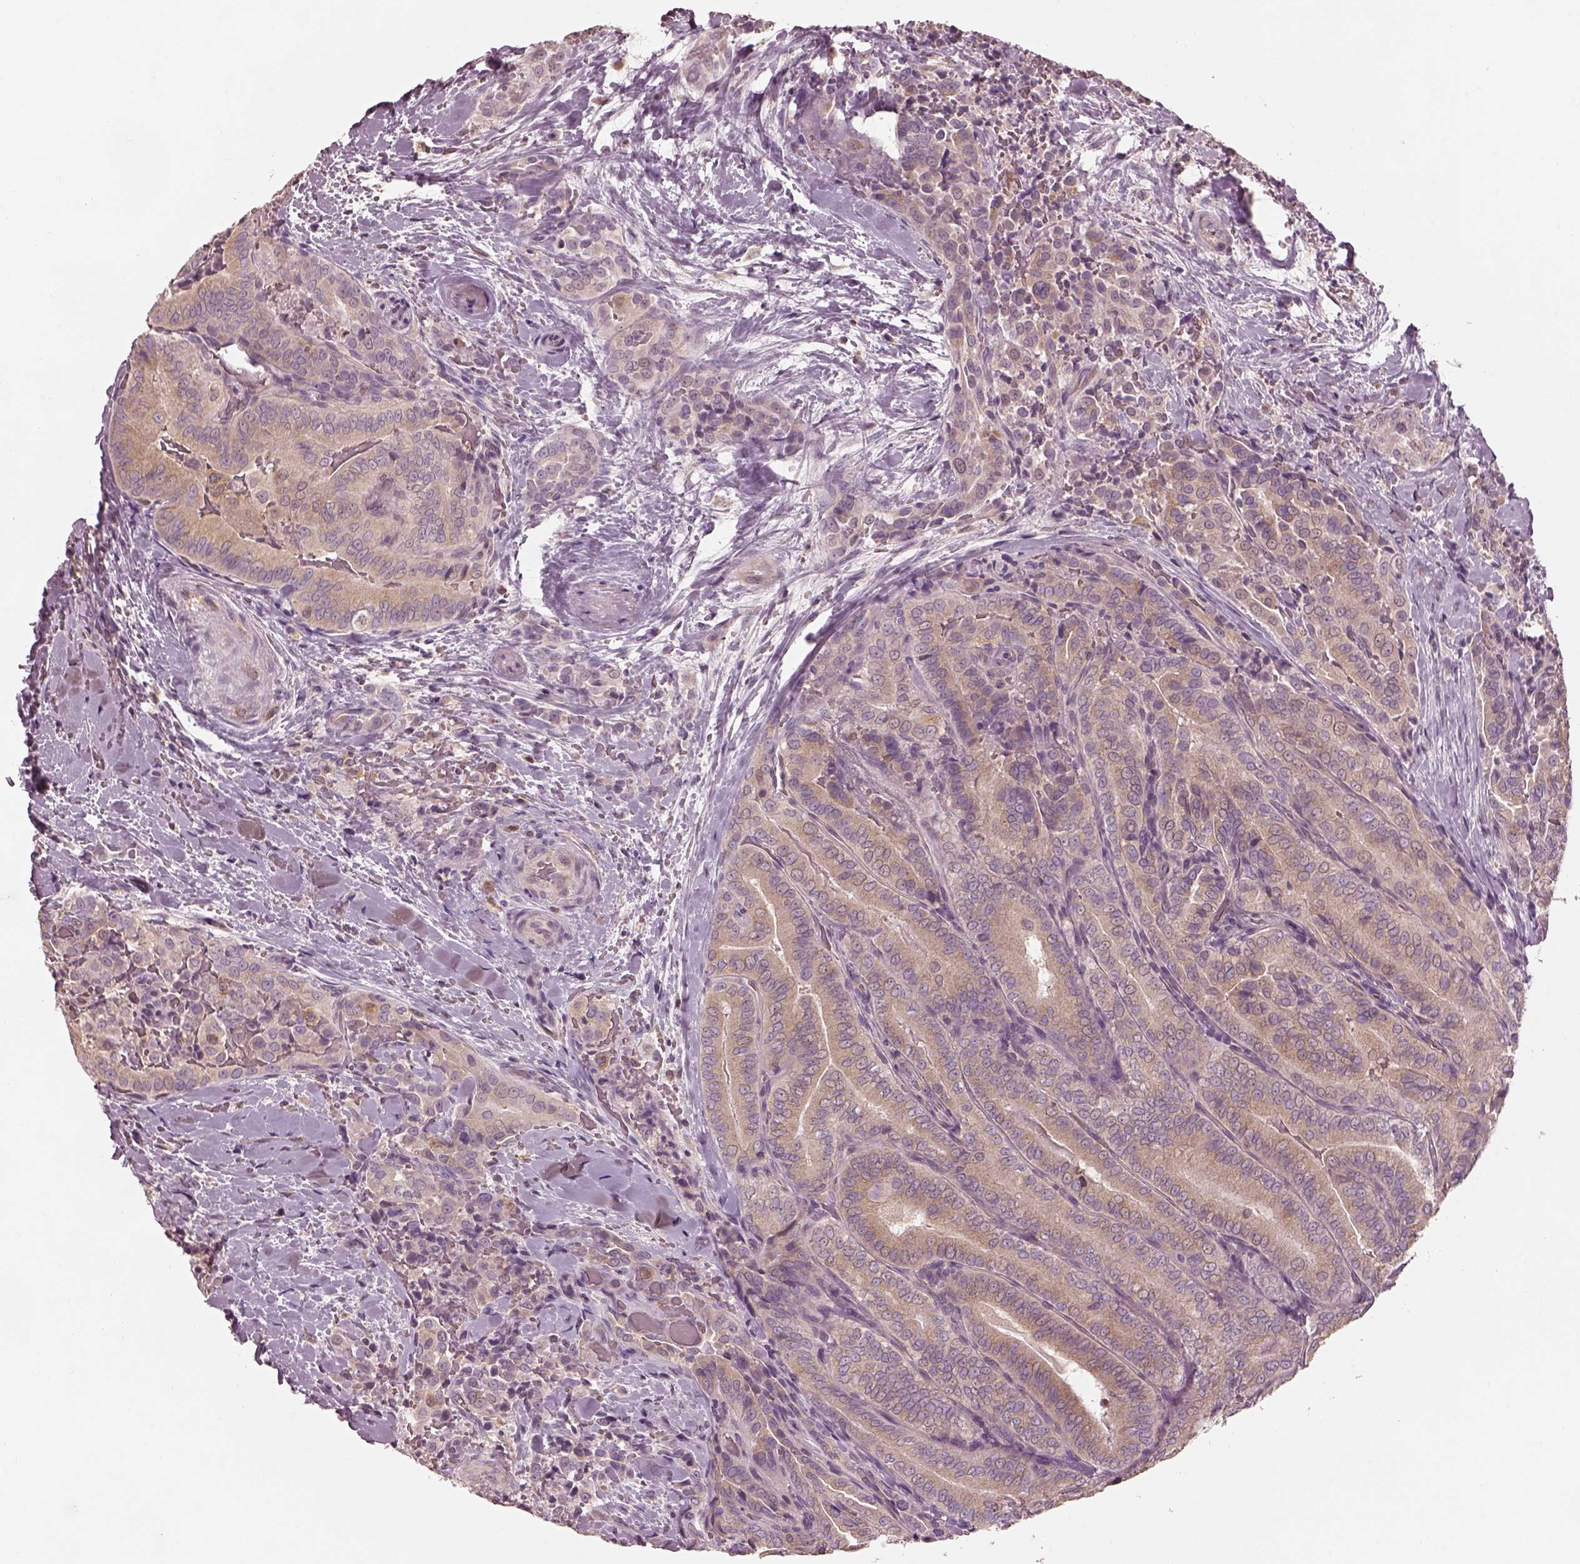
{"staining": {"intensity": "weak", "quantity": ">75%", "location": "cytoplasmic/membranous"}, "tissue": "thyroid cancer", "cell_type": "Tumor cells", "image_type": "cancer", "snomed": [{"axis": "morphology", "description": "Papillary adenocarcinoma, NOS"}, {"axis": "topography", "description": "Thyroid gland"}], "caption": "Thyroid cancer stained for a protein (brown) shows weak cytoplasmic/membranous positive expression in about >75% of tumor cells.", "gene": "PRKACG", "patient": {"sex": "male", "age": 61}}